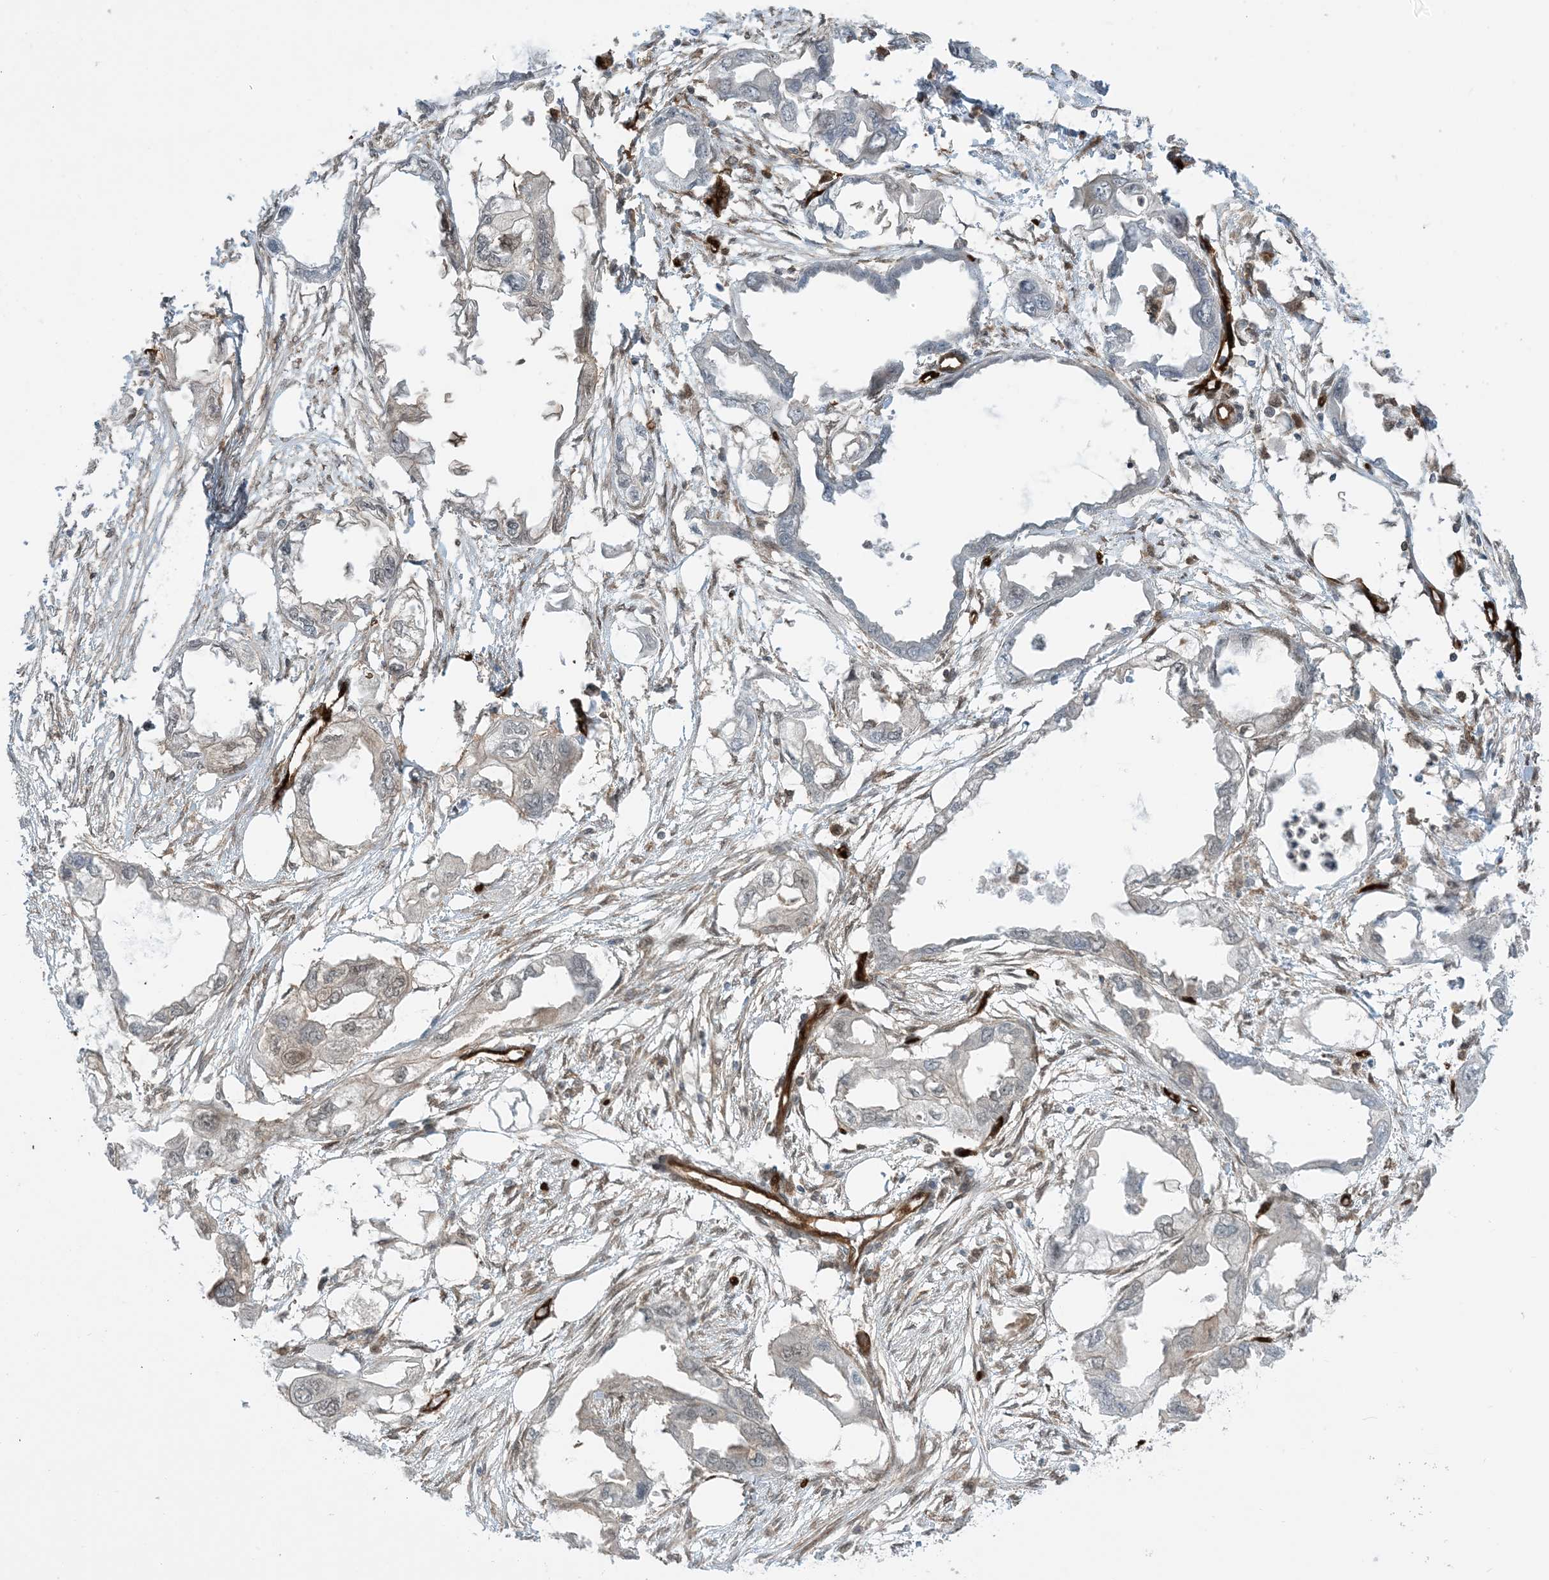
{"staining": {"intensity": "weak", "quantity": "<25%", "location": "cytoplasmic/membranous"}, "tissue": "endometrial cancer", "cell_type": "Tumor cells", "image_type": "cancer", "snomed": [{"axis": "morphology", "description": "Adenocarcinoma, NOS"}, {"axis": "morphology", "description": "Adenocarcinoma, metastatic, NOS"}, {"axis": "topography", "description": "Adipose tissue"}, {"axis": "topography", "description": "Endometrium"}], "caption": "Endometrial cancer stained for a protein using immunohistochemistry (IHC) demonstrates no positivity tumor cells.", "gene": "PPM1F", "patient": {"sex": "female", "age": 67}}